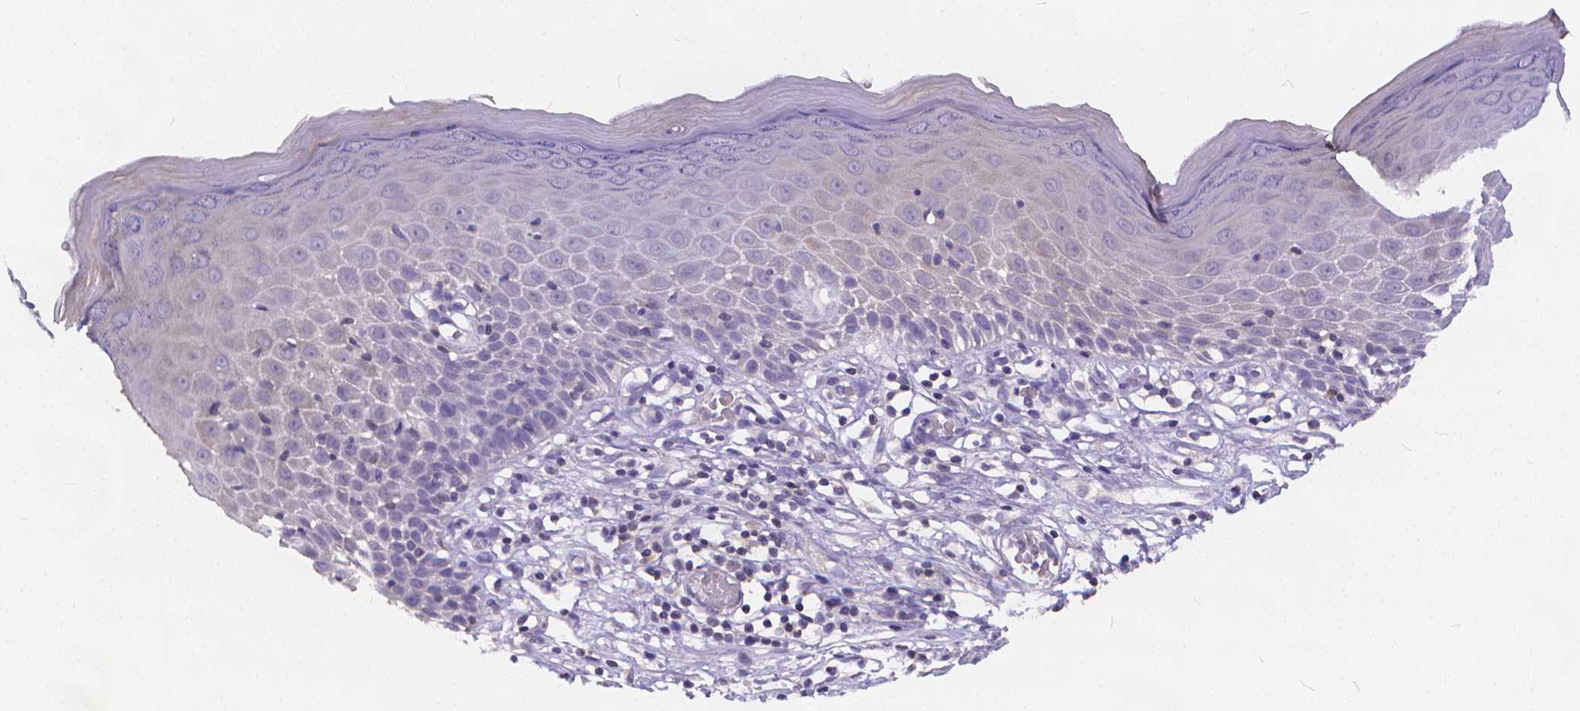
{"staining": {"intensity": "negative", "quantity": "none", "location": "none"}, "tissue": "skin", "cell_type": "Epidermal cells", "image_type": "normal", "snomed": [{"axis": "morphology", "description": "Normal tissue, NOS"}, {"axis": "topography", "description": "Vulva"}], "caption": "Immunohistochemistry photomicrograph of normal human skin stained for a protein (brown), which demonstrates no staining in epidermal cells.", "gene": "GLRB", "patient": {"sex": "female", "age": 68}}